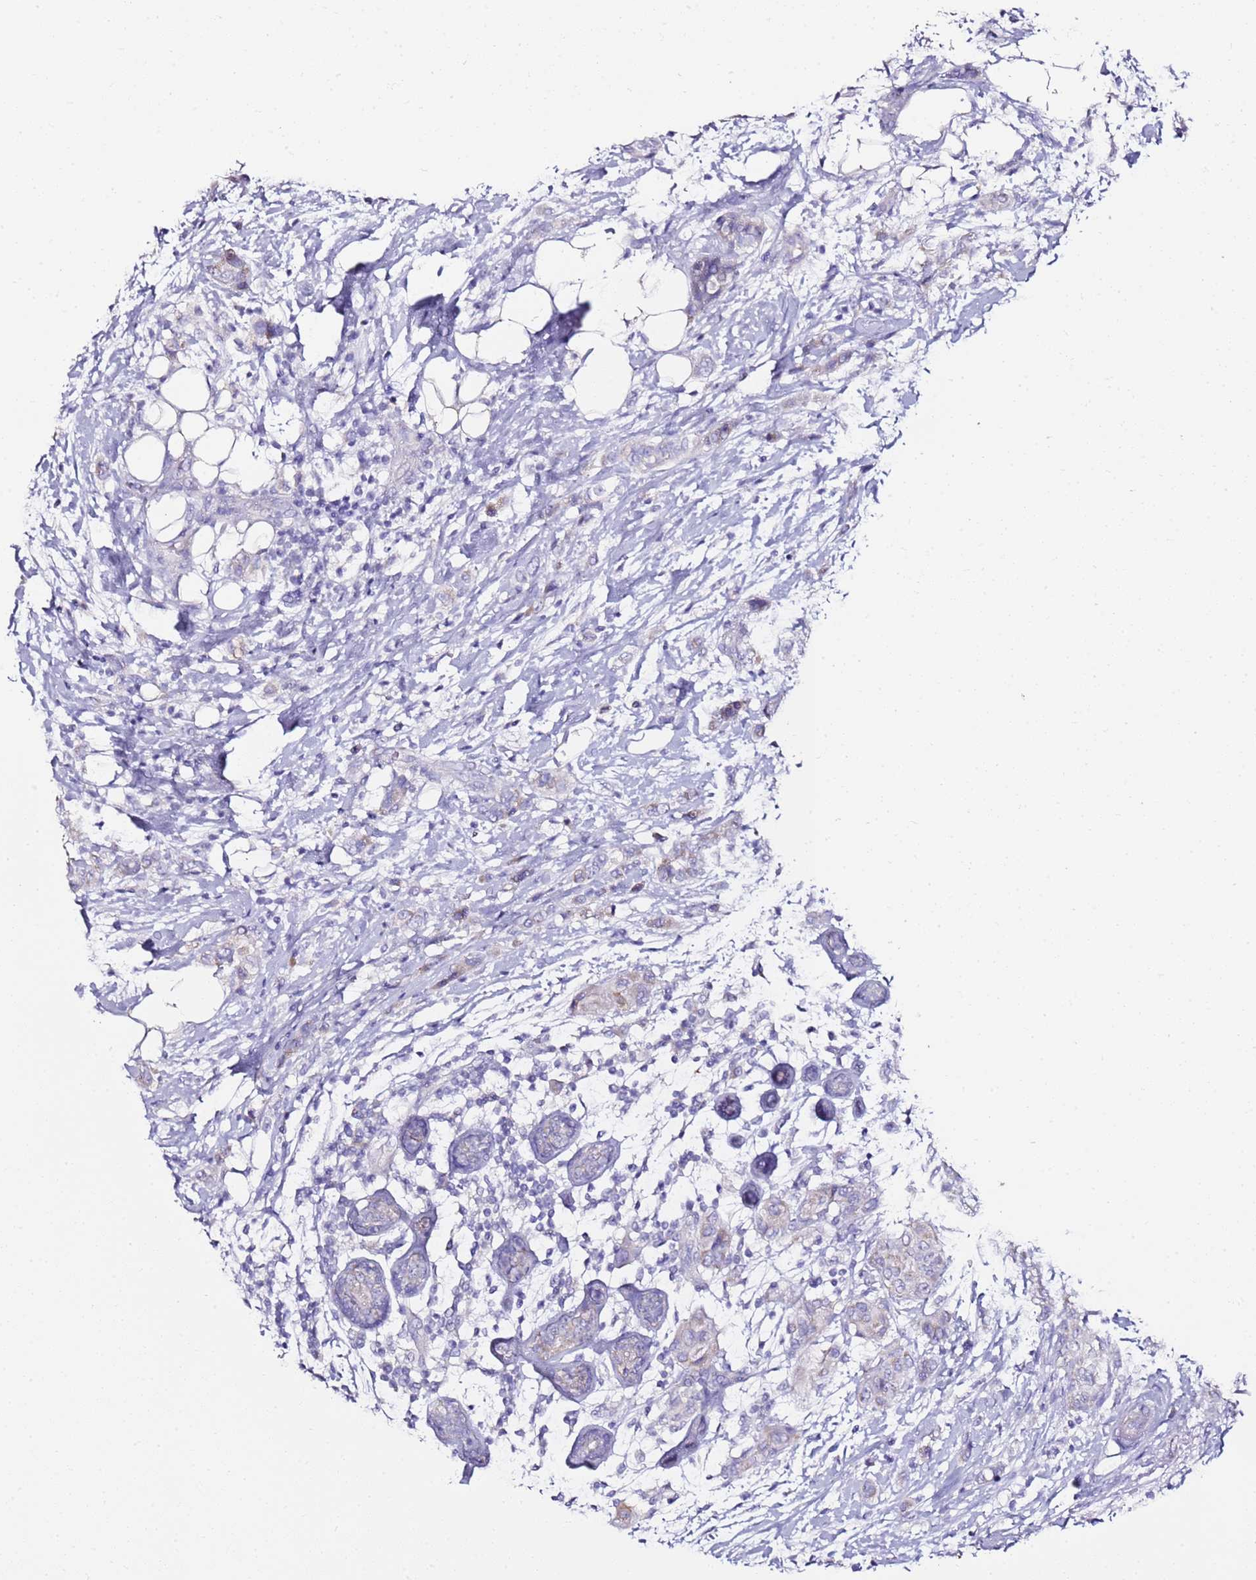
{"staining": {"intensity": "weak", "quantity": "<25%", "location": "cytoplasmic/membranous"}, "tissue": "breast cancer", "cell_type": "Tumor cells", "image_type": "cancer", "snomed": [{"axis": "morphology", "description": "Lobular carcinoma"}, {"axis": "topography", "description": "Breast"}], "caption": "Tumor cells show no significant protein expression in breast cancer.", "gene": "MYBPC3", "patient": {"sex": "female", "age": 51}}